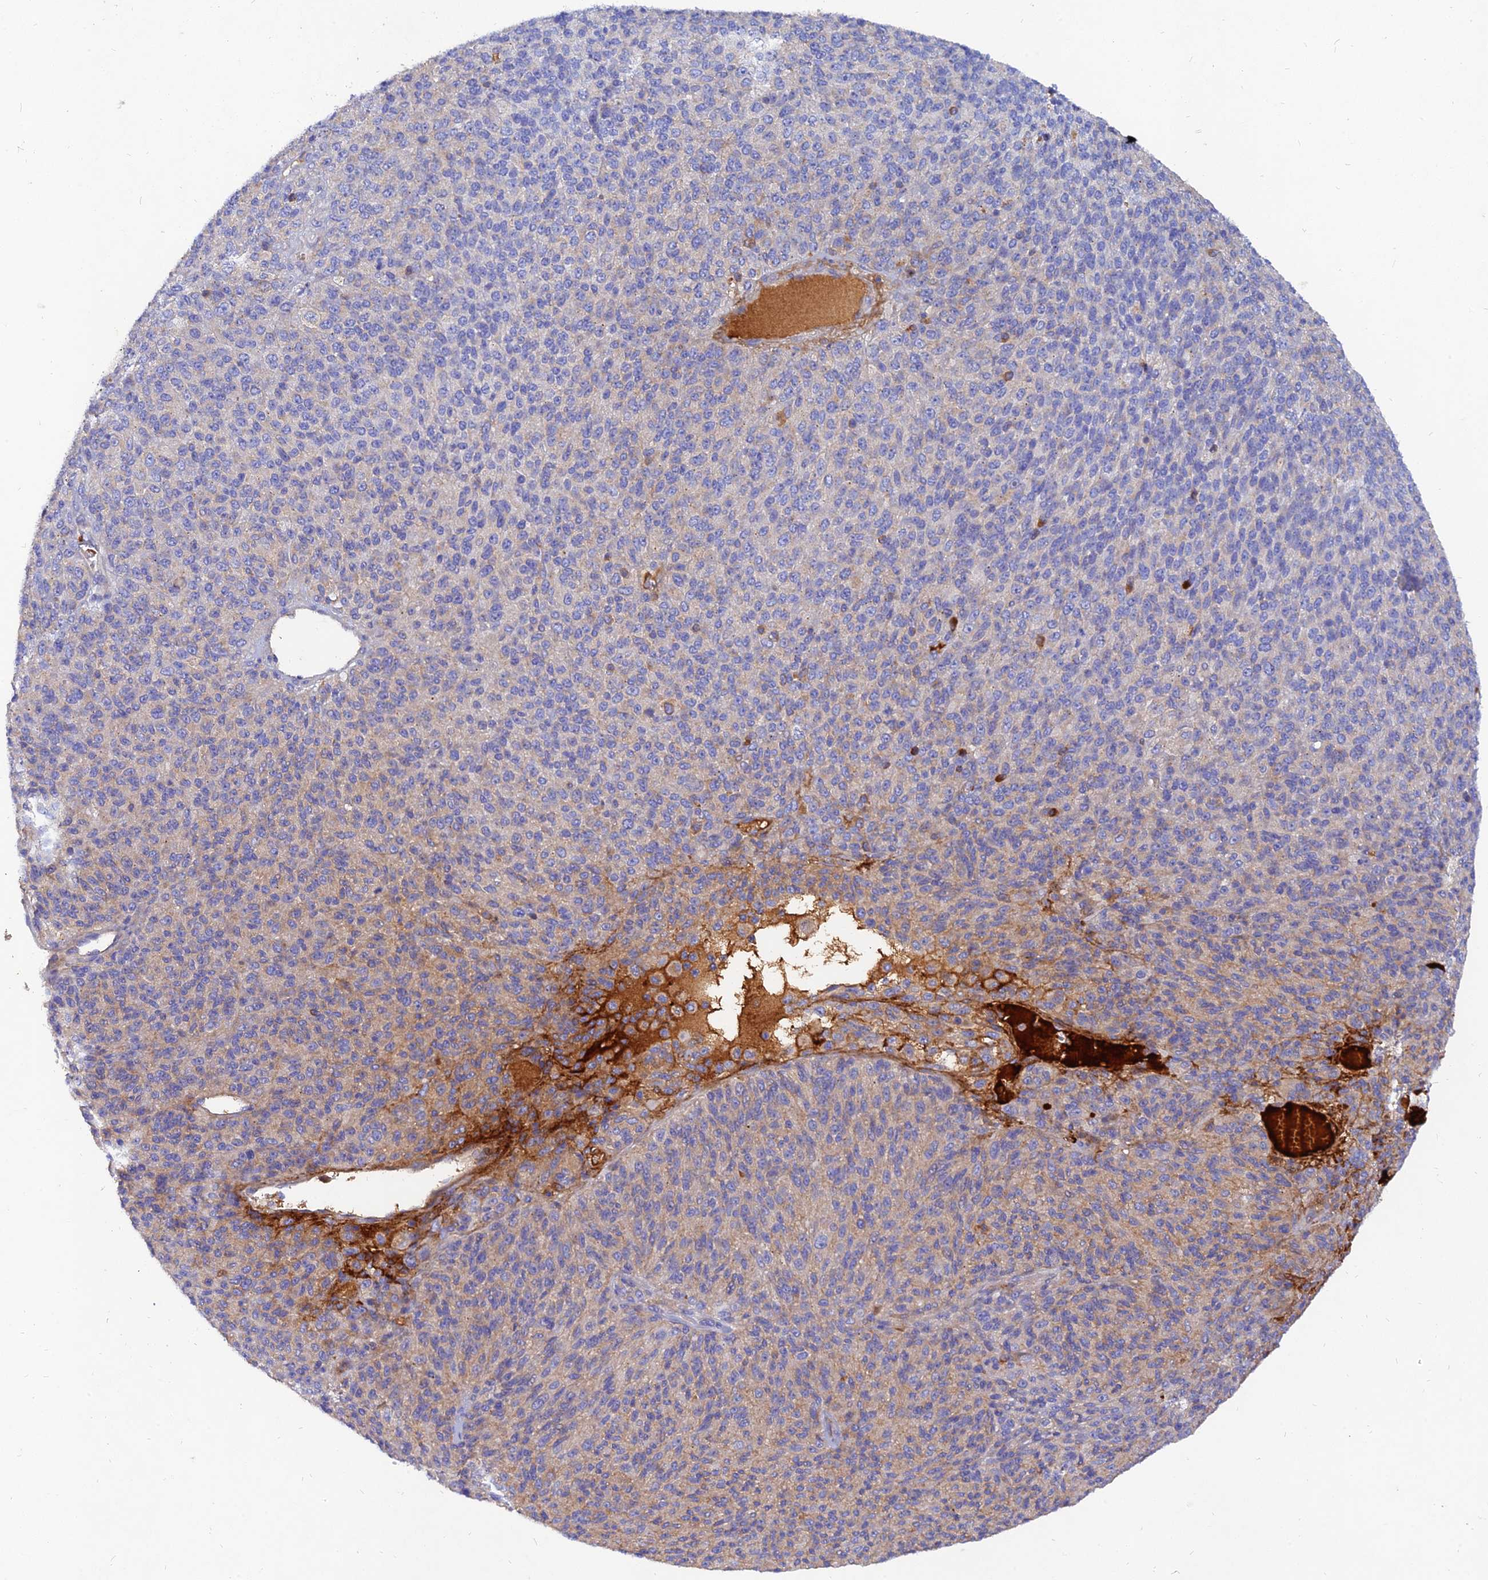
{"staining": {"intensity": "weak", "quantity": "<25%", "location": "cytoplasmic/membranous"}, "tissue": "melanoma", "cell_type": "Tumor cells", "image_type": "cancer", "snomed": [{"axis": "morphology", "description": "Malignant melanoma, Metastatic site"}, {"axis": "topography", "description": "Brain"}], "caption": "IHC histopathology image of melanoma stained for a protein (brown), which exhibits no staining in tumor cells.", "gene": "MROH1", "patient": {"sex": "female", "age": 56}}